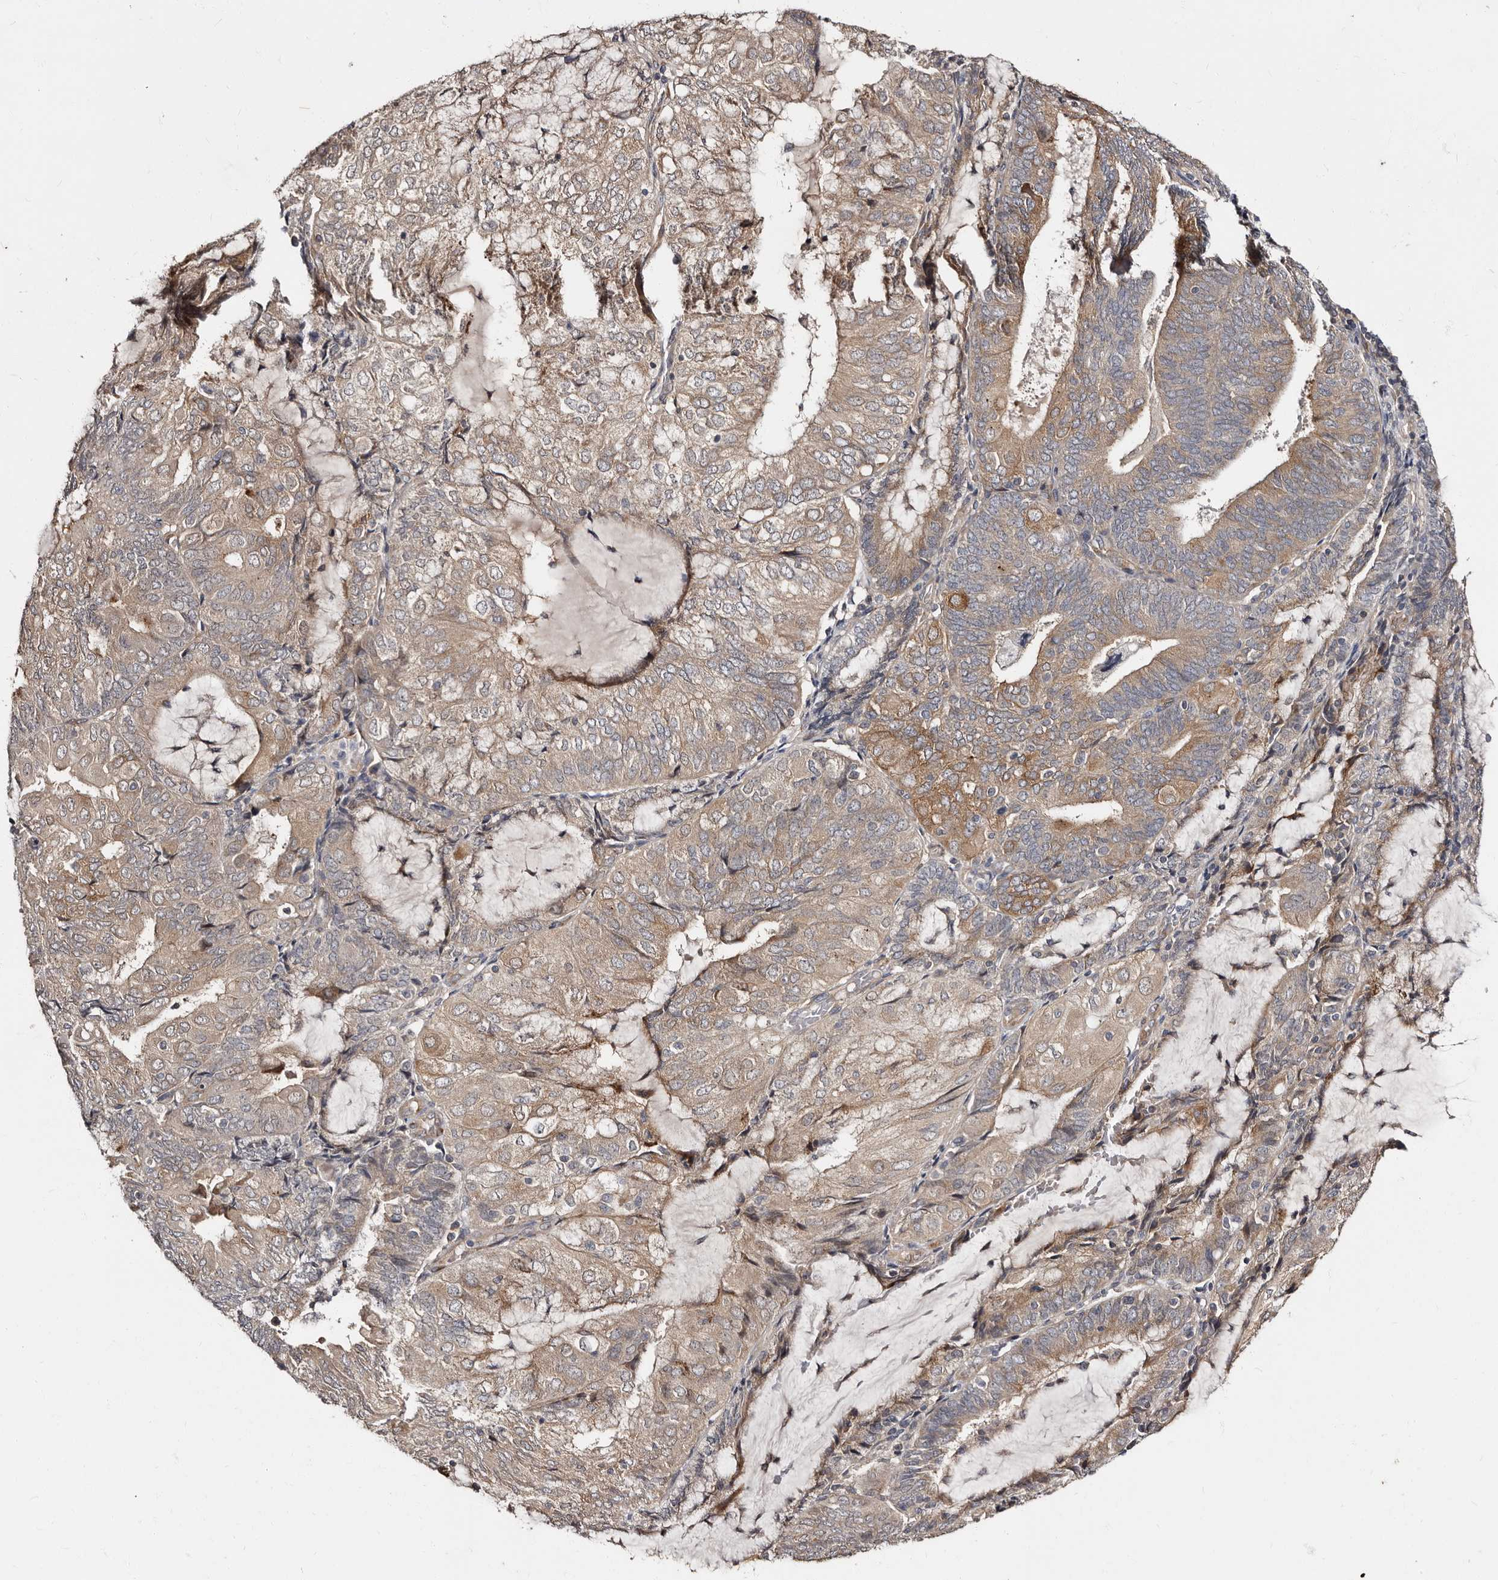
{"staining": {"intensity": "weak", "quantity": "25%-75%", "location": "cytoplasmic/membranous"}, "tissue": "endometrial cancer", "cell_type": "Tumor cells", "image_type": "cancer", "snomed": [{"axis": "morphology", "description": "Adenocarcinoma, NOS"}, {"axis": "topography", "description": "Endometrium"}], "caption": "Endometrial adenocarcinoma stained with a protein marker reveals weak staining in tumor cells.", "gene": "TBC1D22B", "patient": {"sex": "female", "age": 81}}